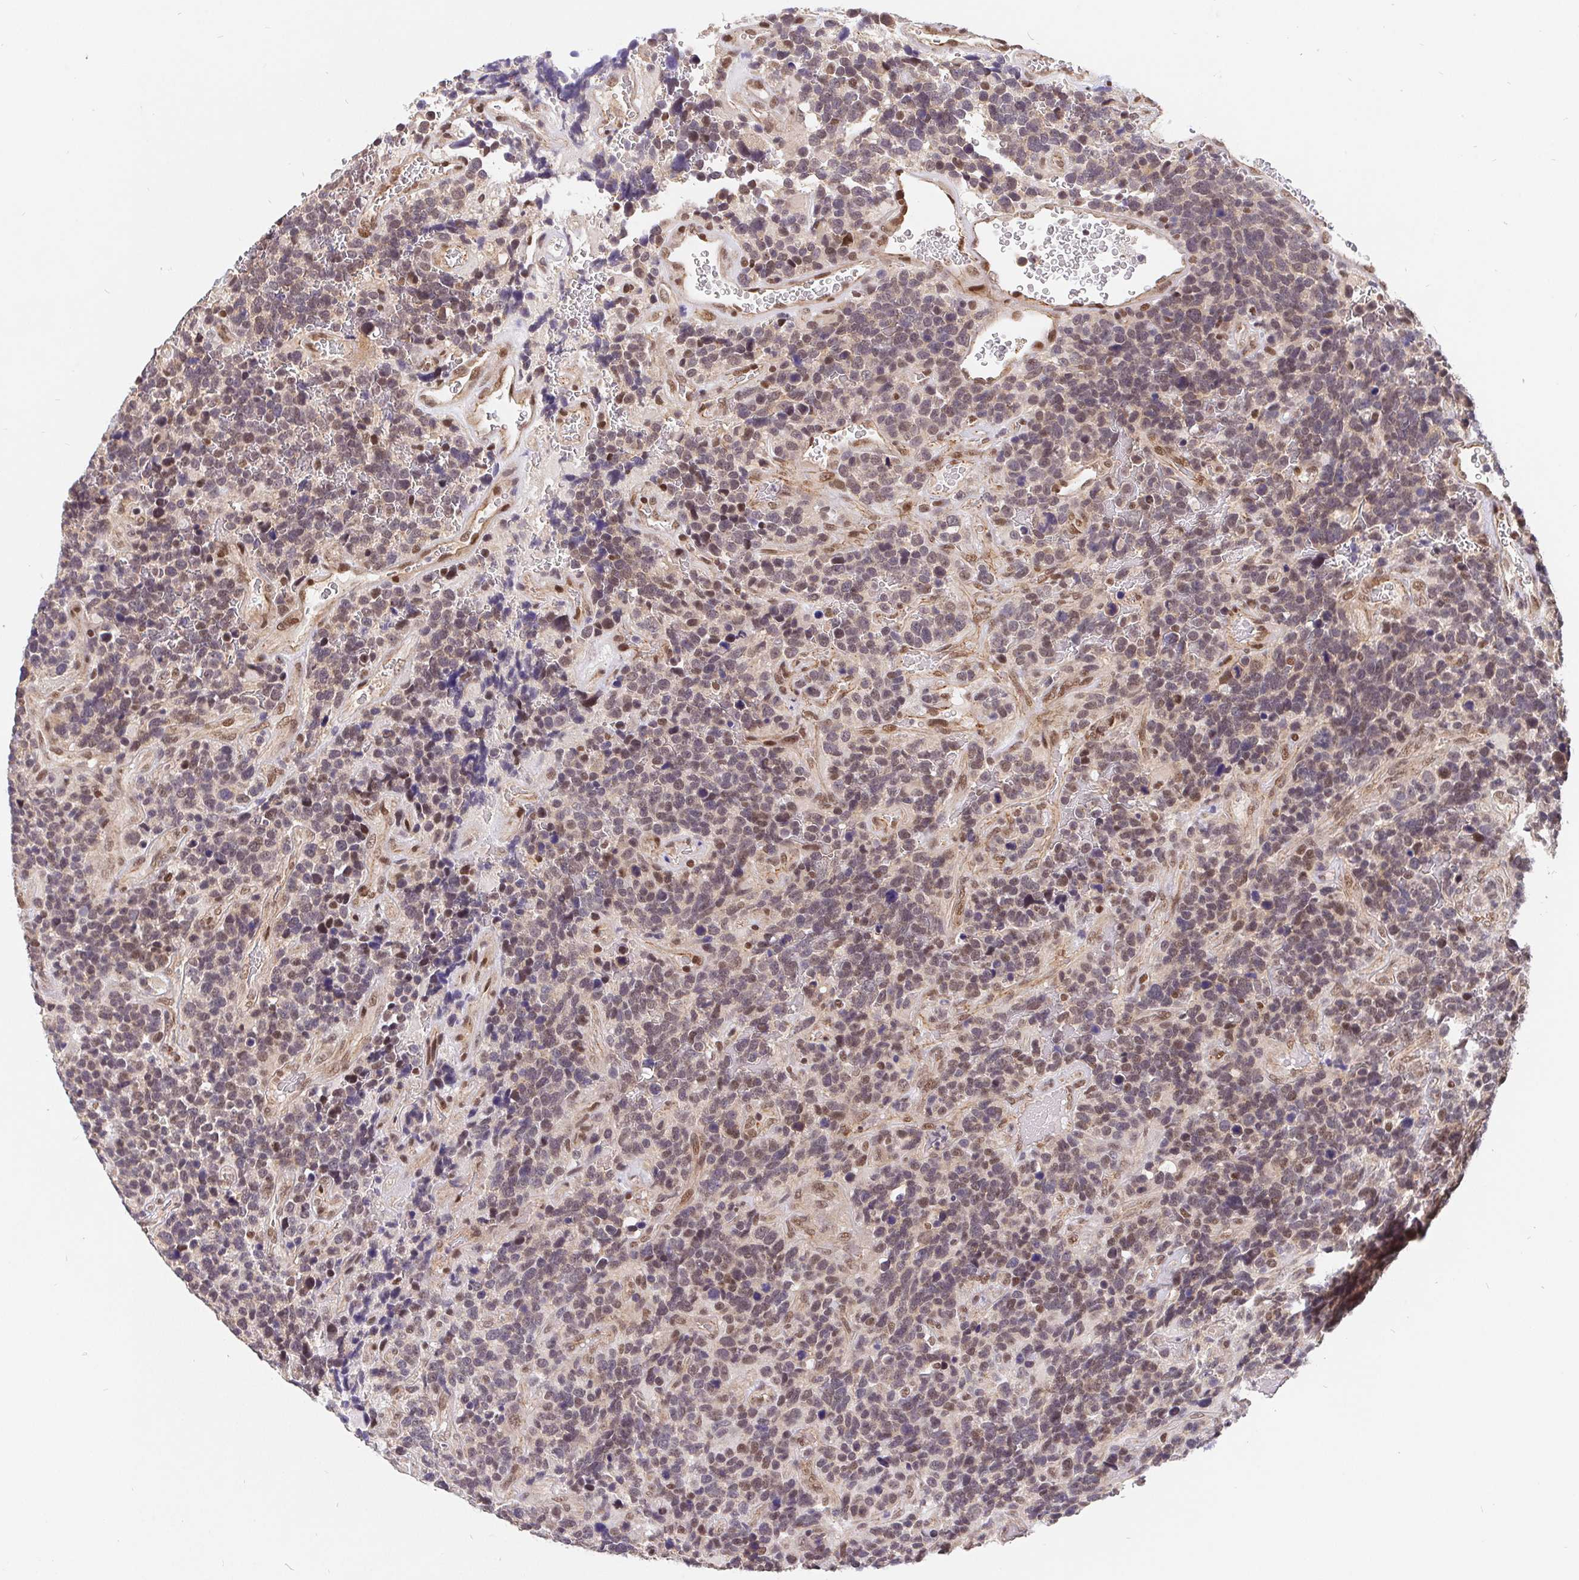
{"staining": {"intensity": "weak", "quantity": "25%-75%", "location": "nuclear"}, "tissue": "glioma", "cell_type": "Tumor cells", "image_type": "cancer", "snomed": [{"axis": "morphology", "description": "Glioma, malignant, High grade"}, {"axis": "topography", "description": "Brain"}], "caption": "High-power microscopy captured an IHC image of glioma, revealing weak nuclear expression in about 25%-75% of tumor cells. The staining was performed using DAB (3,3'-diaminobenzidine) to visualize the protein expression in brown, while the nuclei were stained in blue with hematoxylin (Magnification: 20x).", "gene": "POU2F1", "patient": {"sex": "male", "age": 33}}